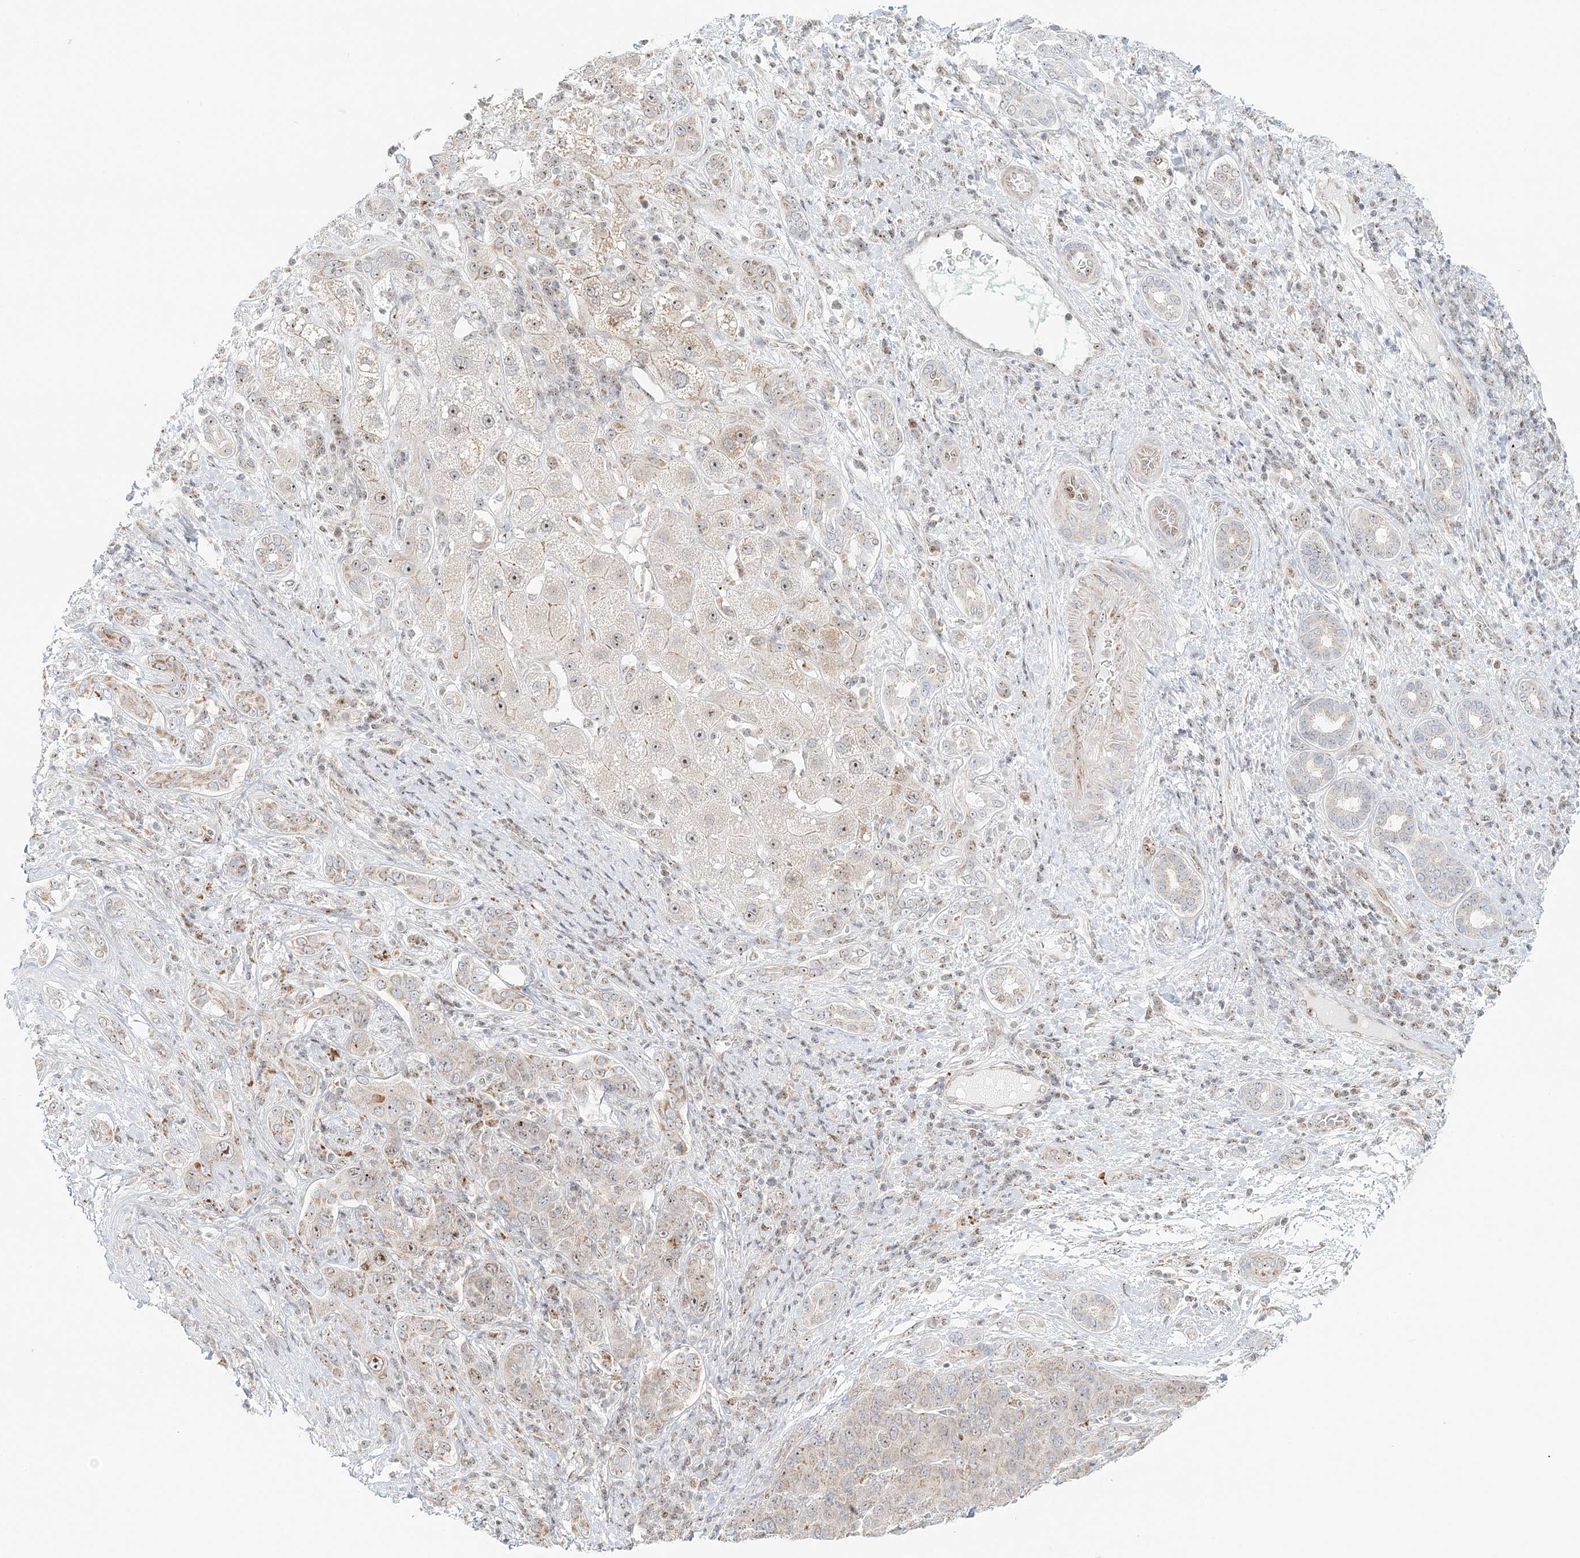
{"staining": {"intensity": "weak", "quantity": "25%-75%", "location": "cytoplasmic/membranous,nuclear"}, "tissue": "liver cancer", "cell_type": "Tumor cells", "image_type": "cancer", "snomed": [{"axis": "morphology", "description": "Carcinoma, Hepatocellular, NOS"}, {"axis": "topography", "description": "Liver"}], "caption": "Immunohistochemistry (DAB) staining of liver cancer (hepatocellular carcinoma) displays weak cytoplasmic/membranous and nuclear protein positivity in about 25%-75% of tumor cells.", "gene": "UBE2F", "patient": {"sex": "male", "age": 65}}